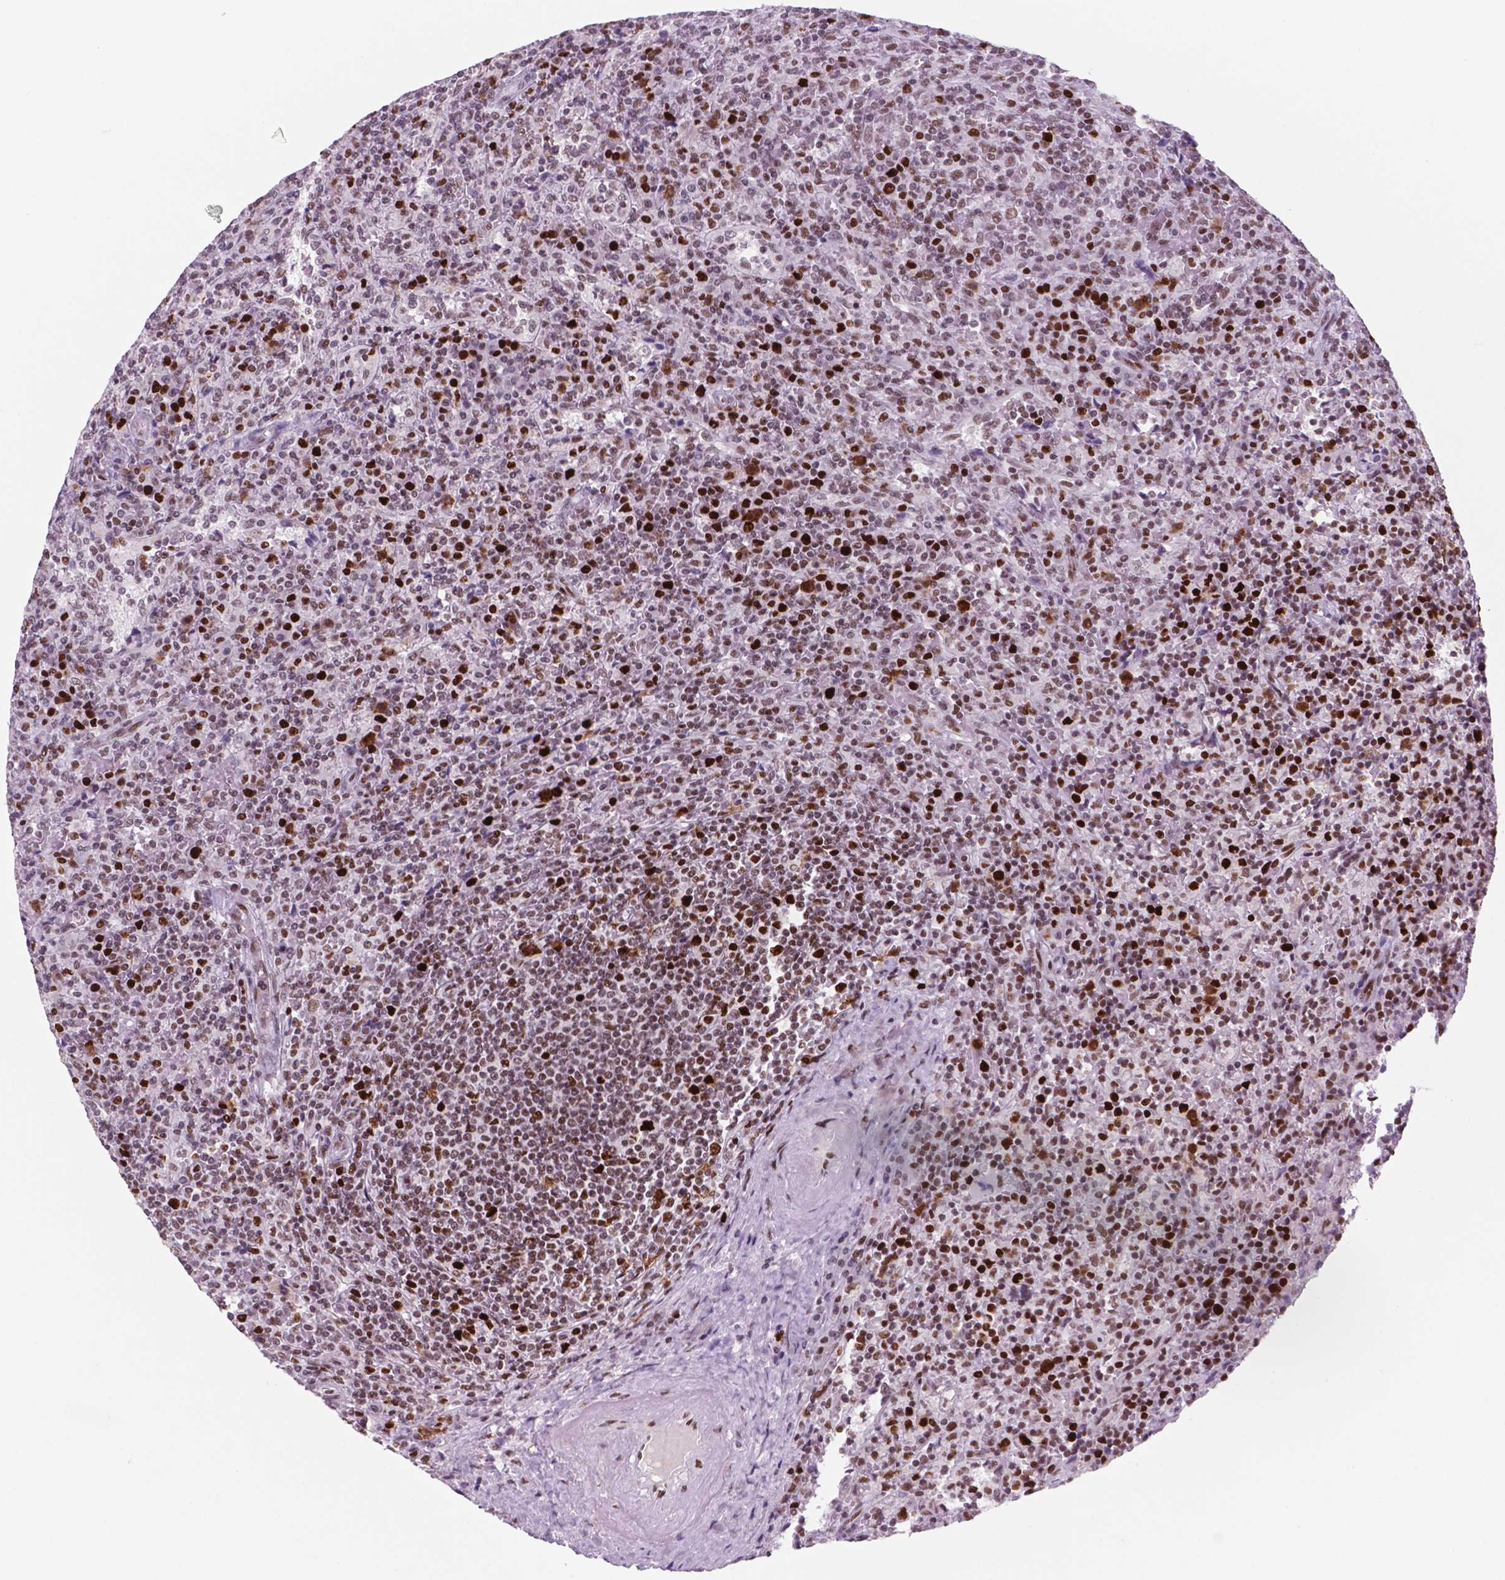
{"staining": {"intensity": "moderate", "quantity": "25%-75%", "location": "nuclear"}, "tissue": "lymphoma", "cell_type": "Tumor cells", "image_type": "cancer", "snomed": [{"axis": "morphology", "description": "Malignant lymphoma, non-Hodgkin's type, Low grade"}, {"axis": "topography", "description": "Spleen"}], "caption": "Malignant lymphoma, non-Hodgkin's type (low-grade) tissue demonstrates moderate nuclear positivity in approximately 25%-75% of tumor cells", "gene": "MSH6", "patient": {"sex": "male", "age": 62}}